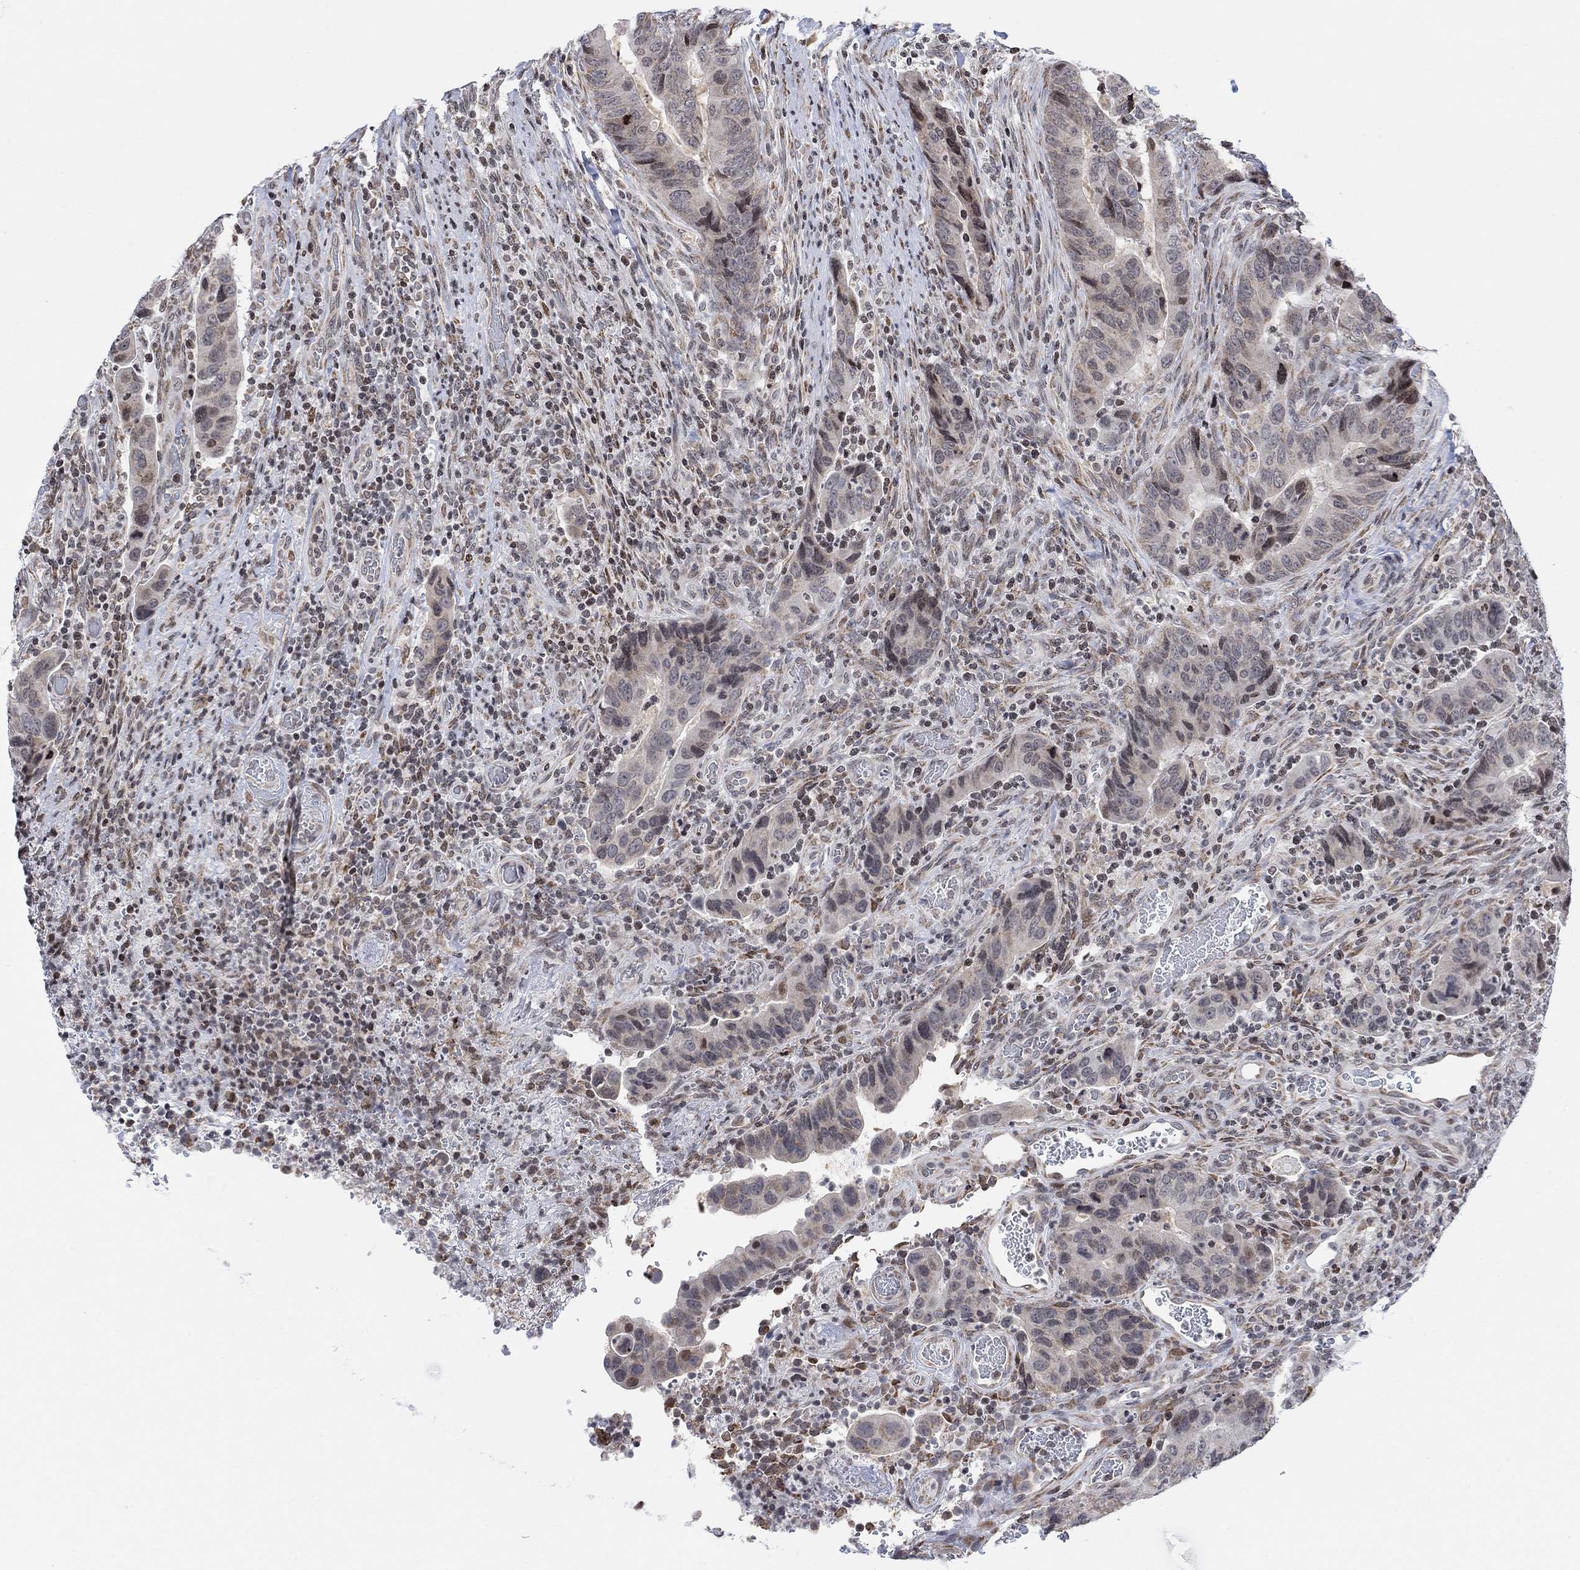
{"staining": {"intensity": "weak", "quantity": "<25%", "location": "cytoplasmic/membranous"}, "tissue": "colorectal cancer", "cell_type": "Tumor cells", "image_type": "cancer", "snomed": [{"axis": "morphology", "description": "Adenocarcinoma, NOS"}, {"axis": "topography", "description": "Colon"}], "caption": "DAB immunohistochemical staining of colorectal cancer reveals no significant staining in tumor cells.", "gene": "ABHD14A", "patient": {"sex": "female", "age": 56}}